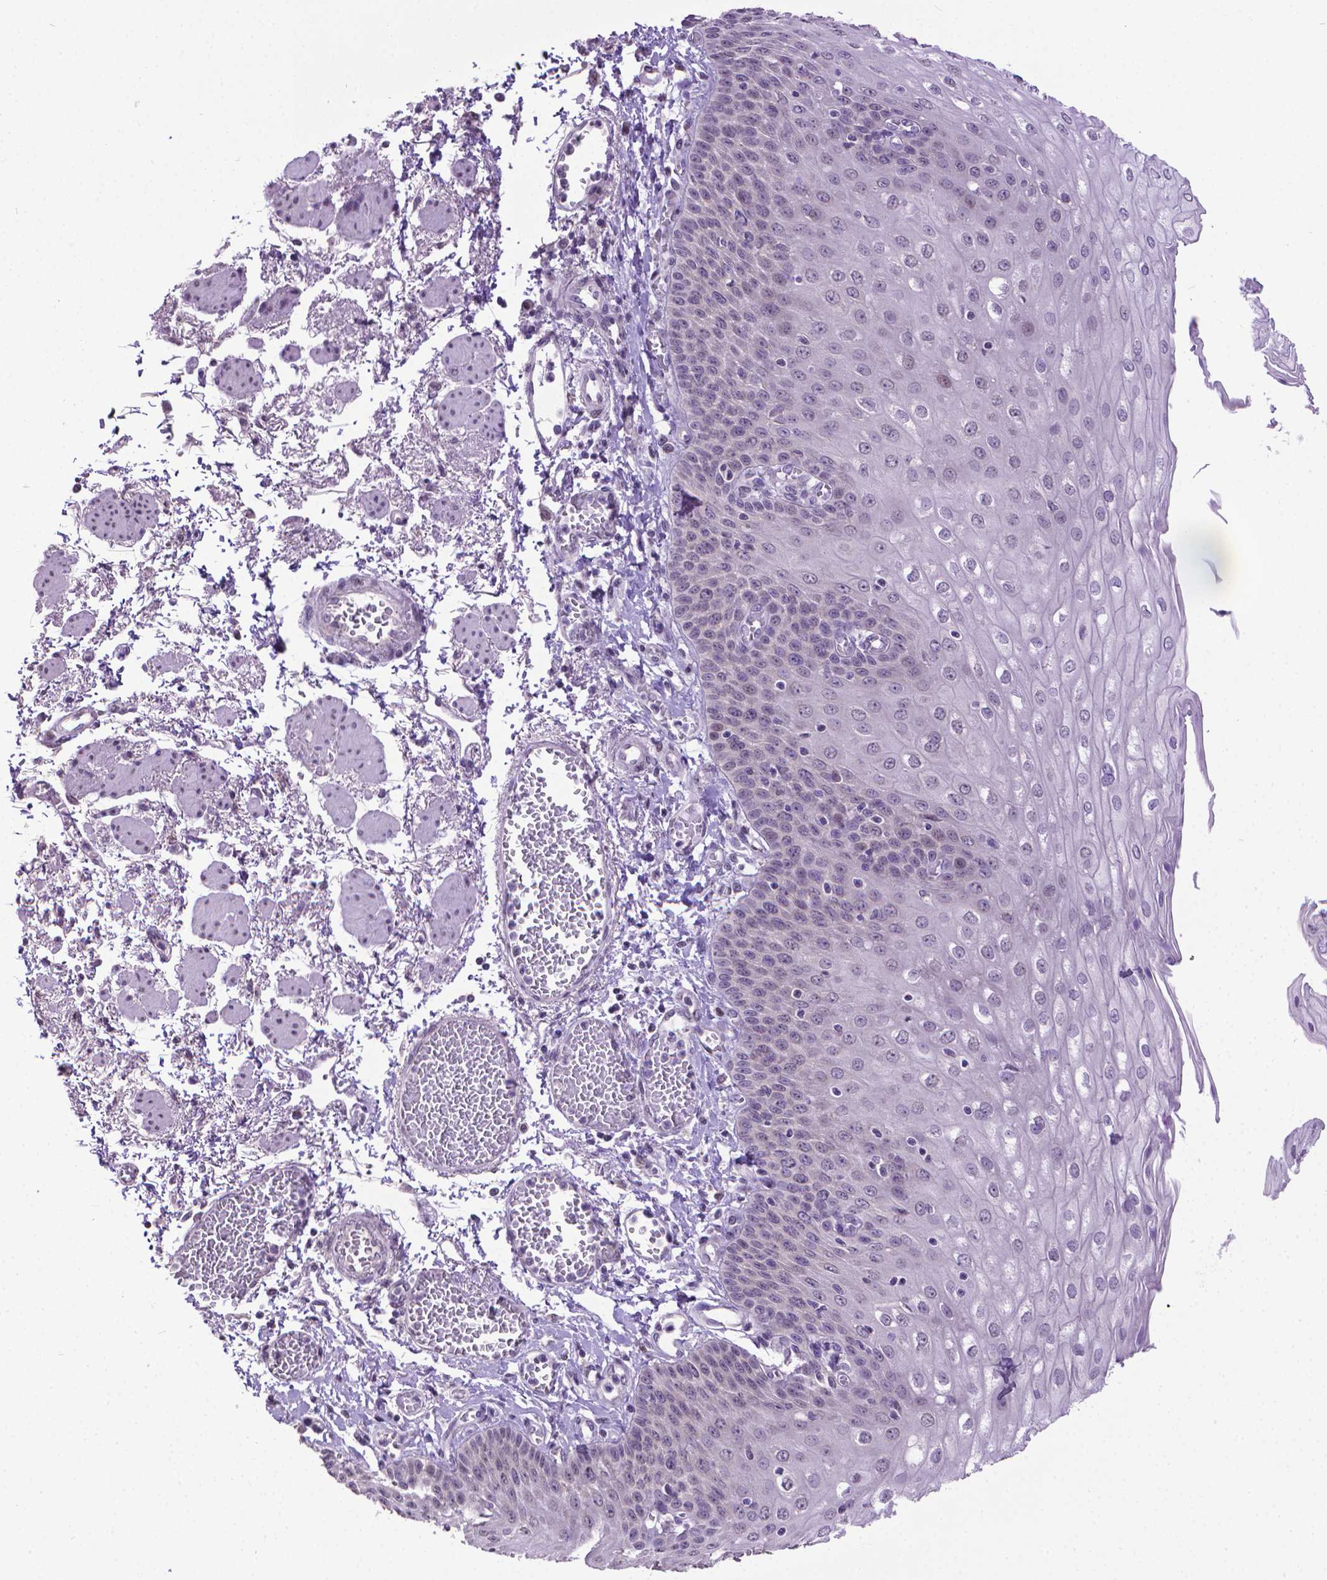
{"staining": {"intensity": "negative", "quantity": "none", "location": "none"}, "tissue": "esophagus", "cell_type": "Squamous epithelial cells", "image_type": "normal", "snomed": [{"axis": "morphology", "description": "Normal tissue, NOS"}, {"axis": "morphology", "description": "Adenocarcinoma, NOS"}, {"axis": "topography", "description": "Esophagus"}], "caption": "A high-resolution photomicrograph shows IHC staining of normal esophagus, which exhibits no significant staining in squamous epithelial cells. (Immunohistochemistry (ihc), brightfield microscopy, high magnification).", "gene": "KMO", "patient": {"sex": "male", "age": 81}}